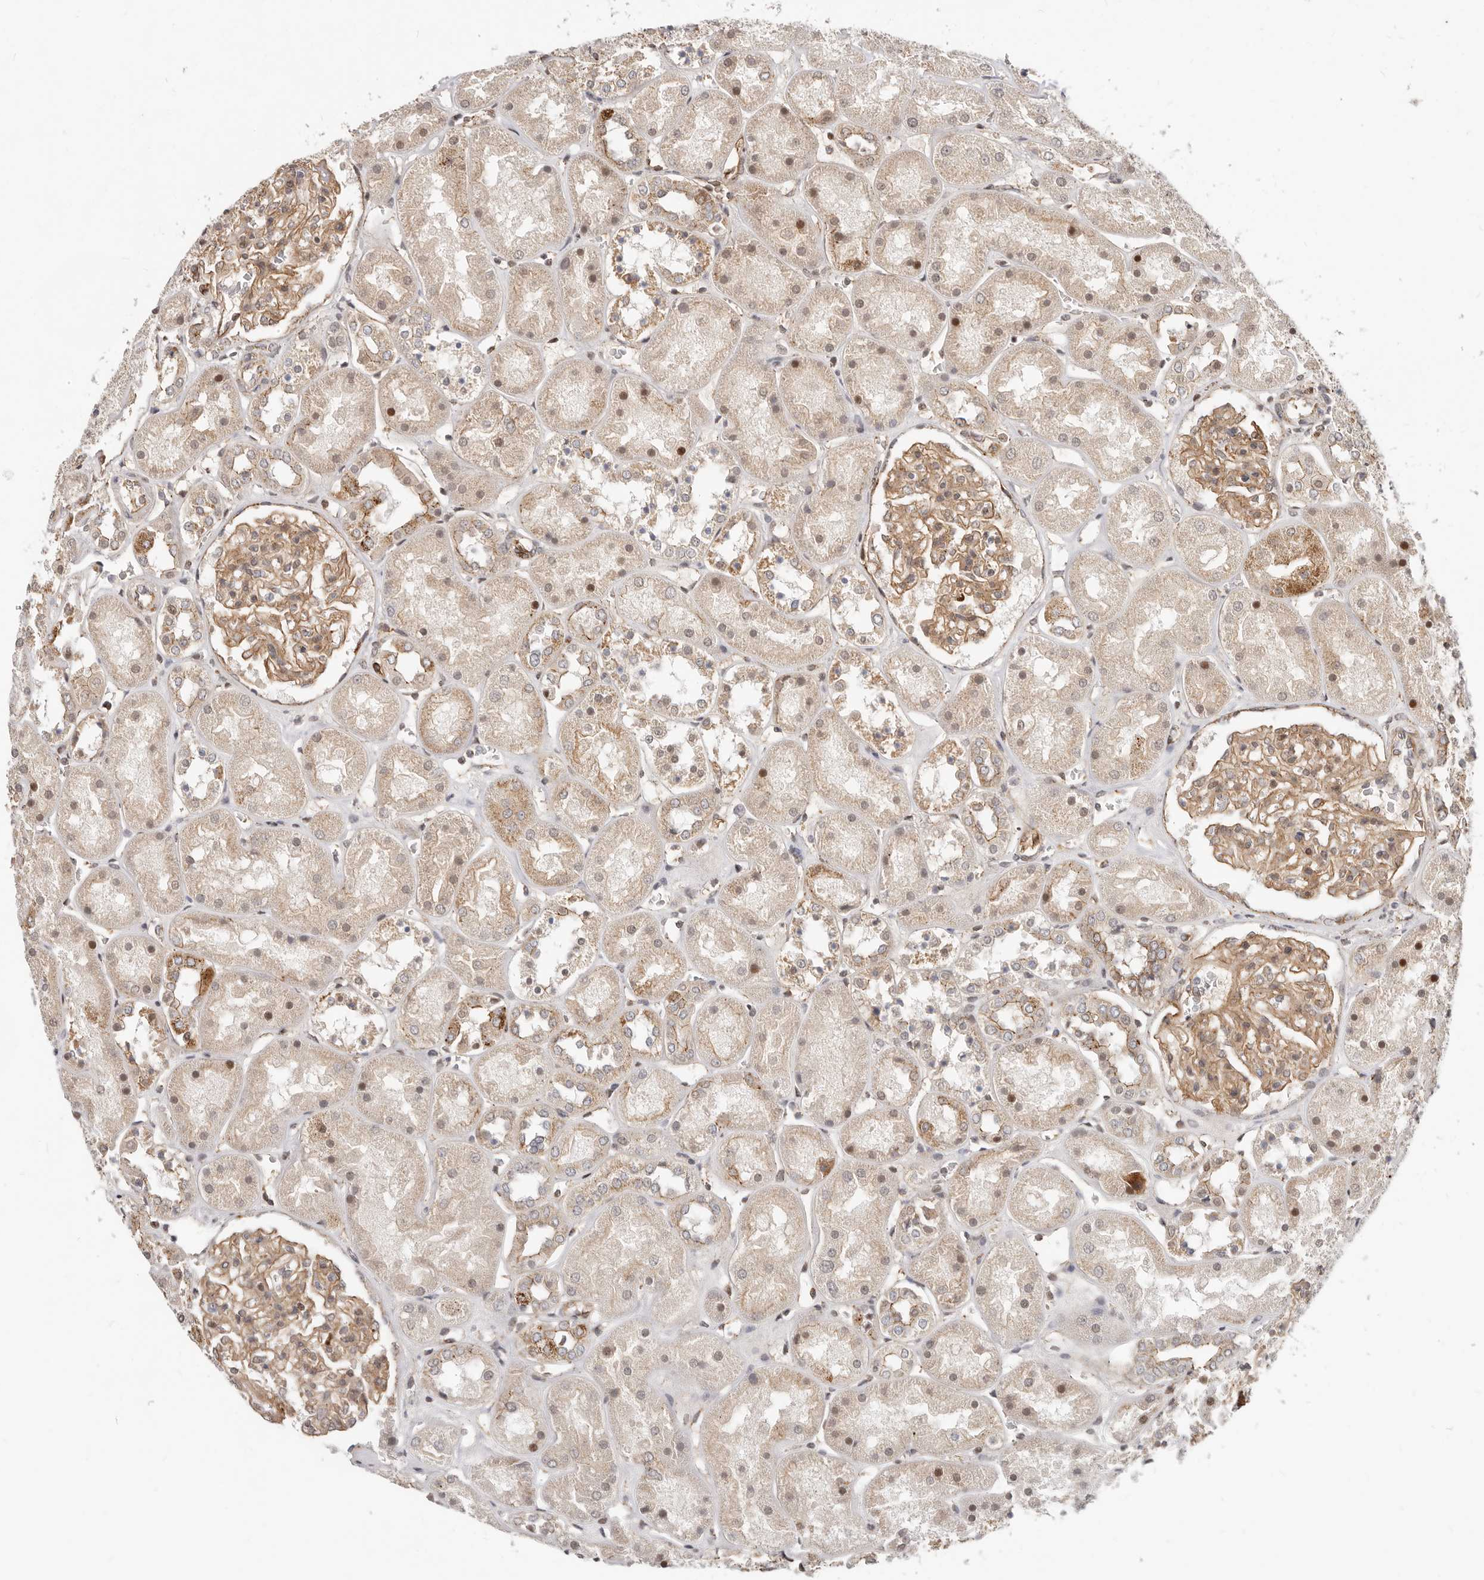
{"staining": {"intensity": "moderate", "quantity": "25%-75%", "location": "cytoplasmic/membranous"}, "tissue": "kidney", "cell_type": "Cells in glomeruli", "image_type": "normal", "snomed": [{"axis": "morphology", "description": "Normal tissue, NOS"}, {"axis": "topography", "description": "Kidney"}], "caption": "Immunohistochemistry of unremarkable kidney reveals medium levels of moderate cytoplasmic/membranous expression in approximately 25%-75% of cells in glomeruli.", "gene": "USP49", "patient": {"sex": "male", "age": 70}}